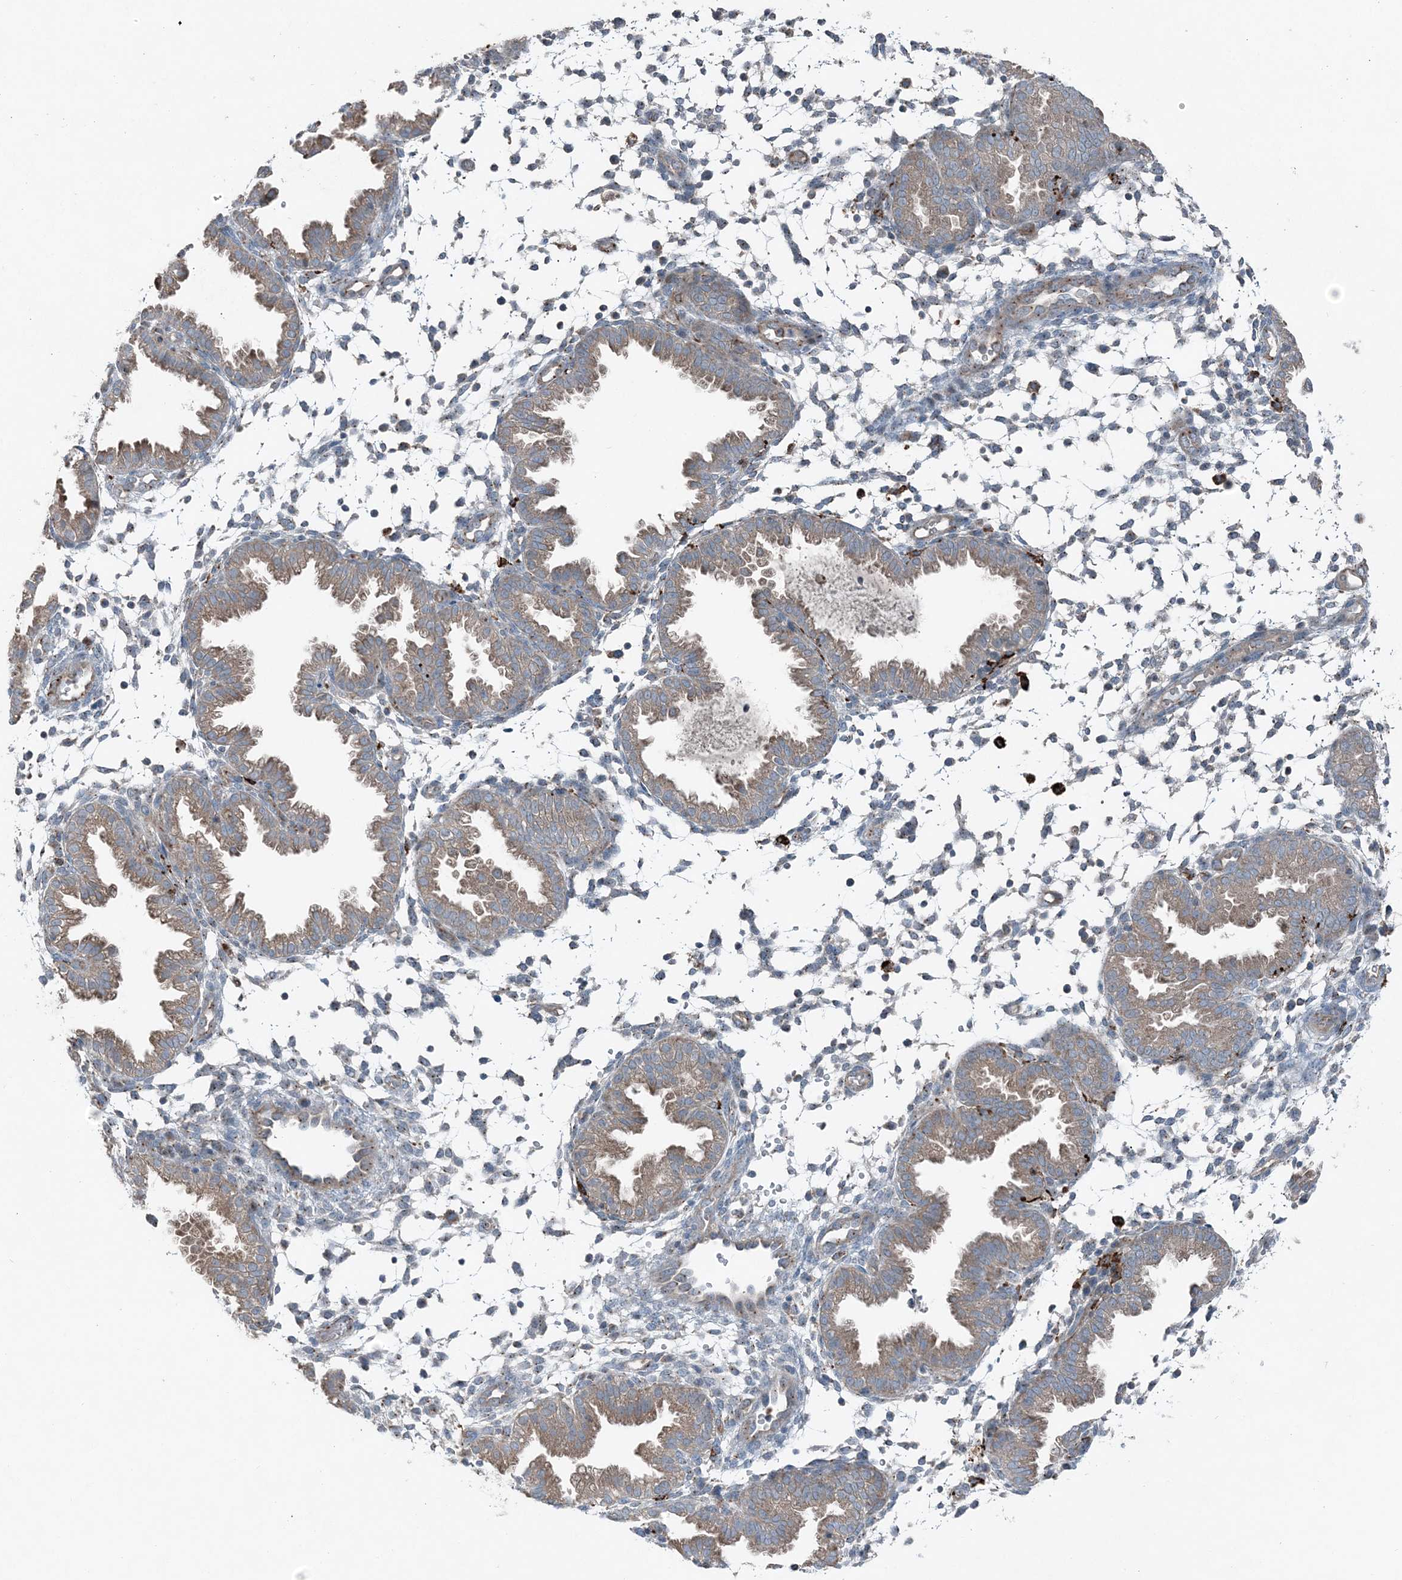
{"staining": {"intensity": "negative", "quantity": "none", "location": "none"}, "tissue": "endometrium", "cell_type": "Cells in endometrial stroma", "image_type": "normal", "snomed": [{"axis": "morphology", "description": "Normal tissue, NOS"}, {"axis": "topography", "description": "Endometrium"}], "caption": "DAB immunohistochemical staining of unremarkable human endometrium reveals no significant positivity in cells in endometrial stroma. The staining is performed using DAB (3,3'-diaminobenzidine) brown chromogen with nuclei counter-stained in using hematoxylin.", "gene": "KY", "patient": {"sex": "female", "age": 33}}